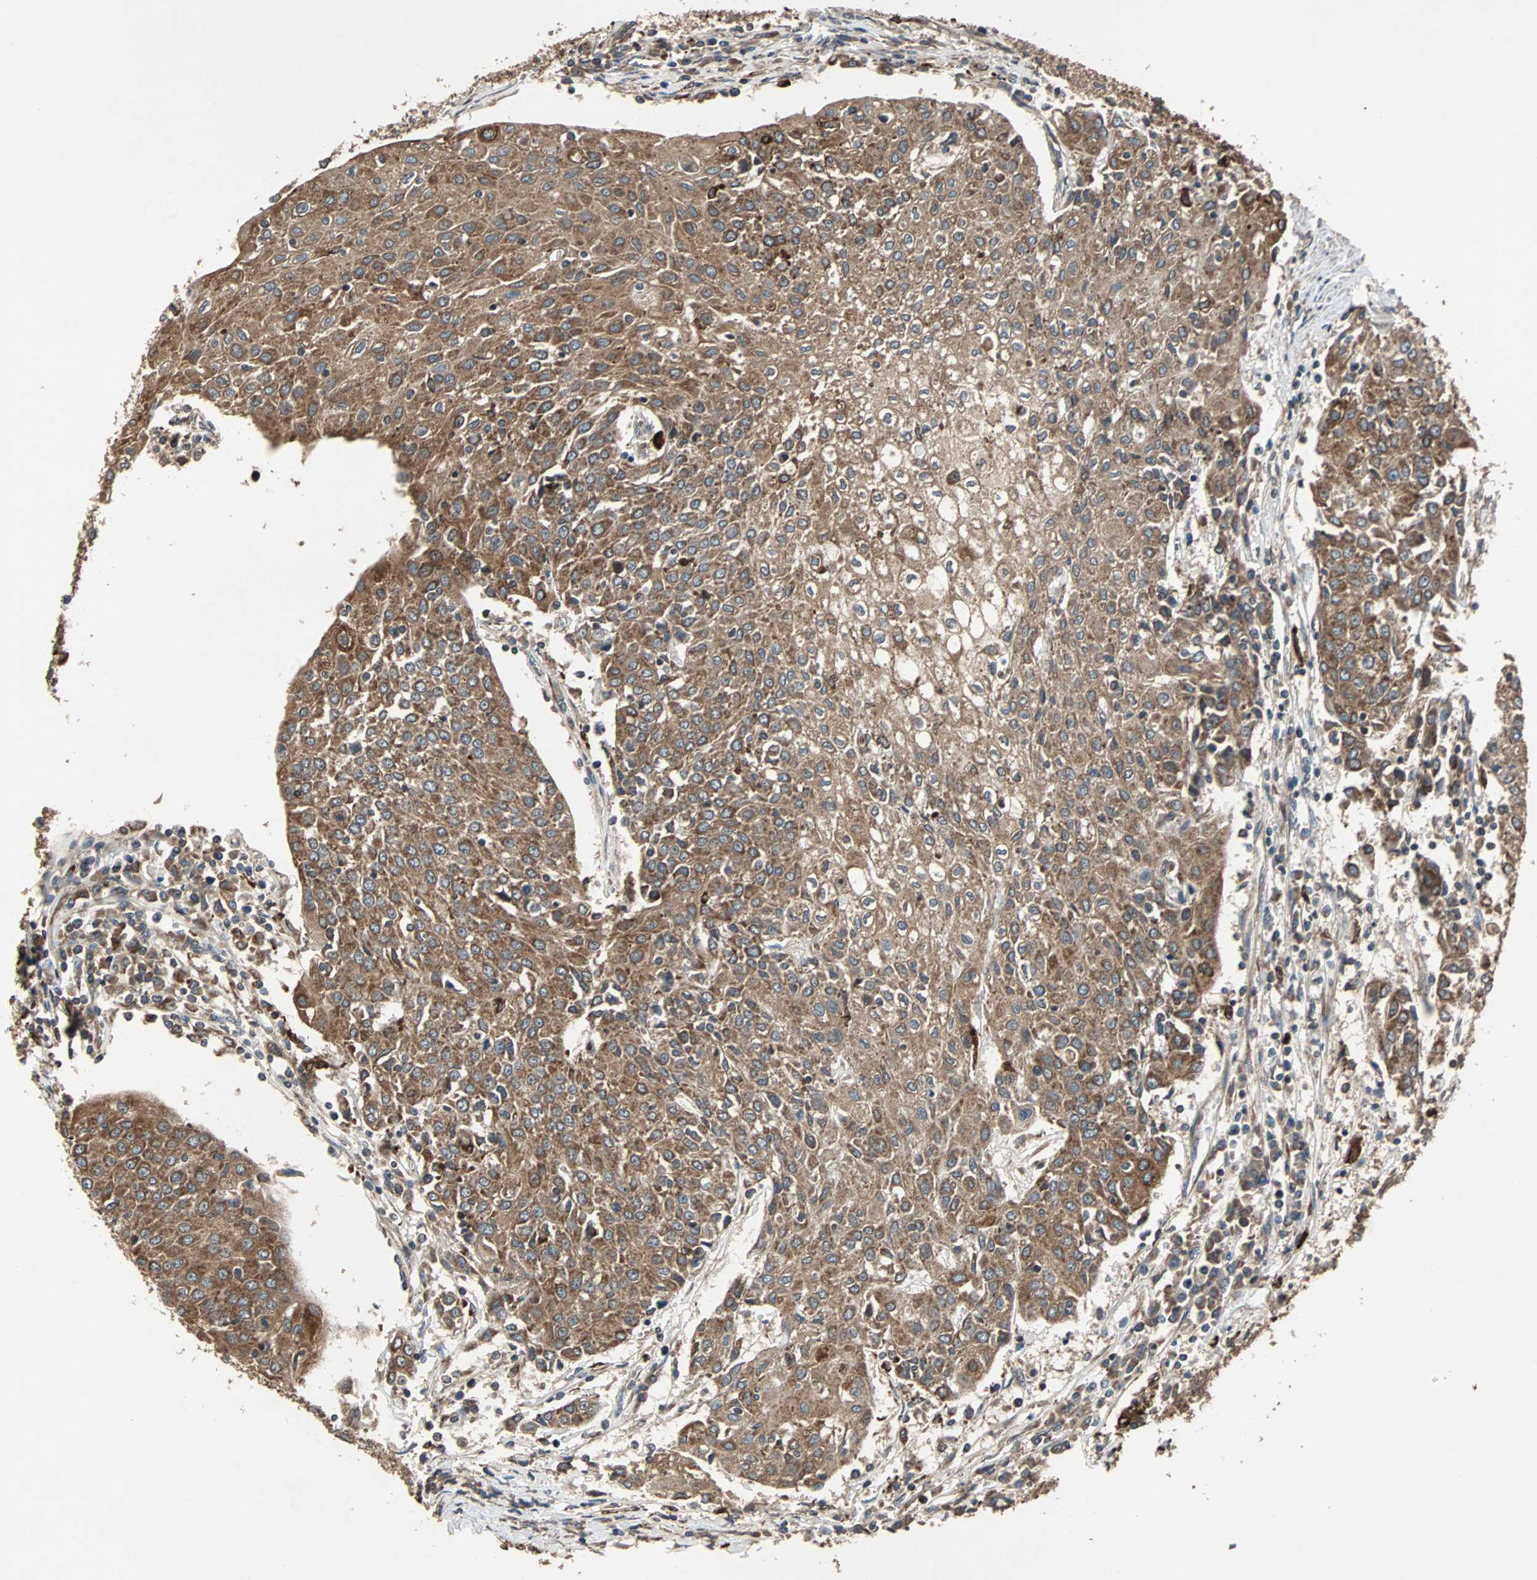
{"staining": {"intensity": "moderate", "quantity": ">75%", "location": "cytoplasmic/membranous"}, "tissue": "urothelial cancer", "cell_type": "Tumor cells", "image_type": "cancer", "snomed": [{"axis": "morphology", "description": "Urothelial carcinoma, High grade"}, {"axis": "topography", "description": "Urinary bladder"}], "caption": "Urothelial cancer stained with a protein marker displays moderate staining in tumor cells.", "gene": "RAB7A", "patient": {"sex": "female", "age": 85}}